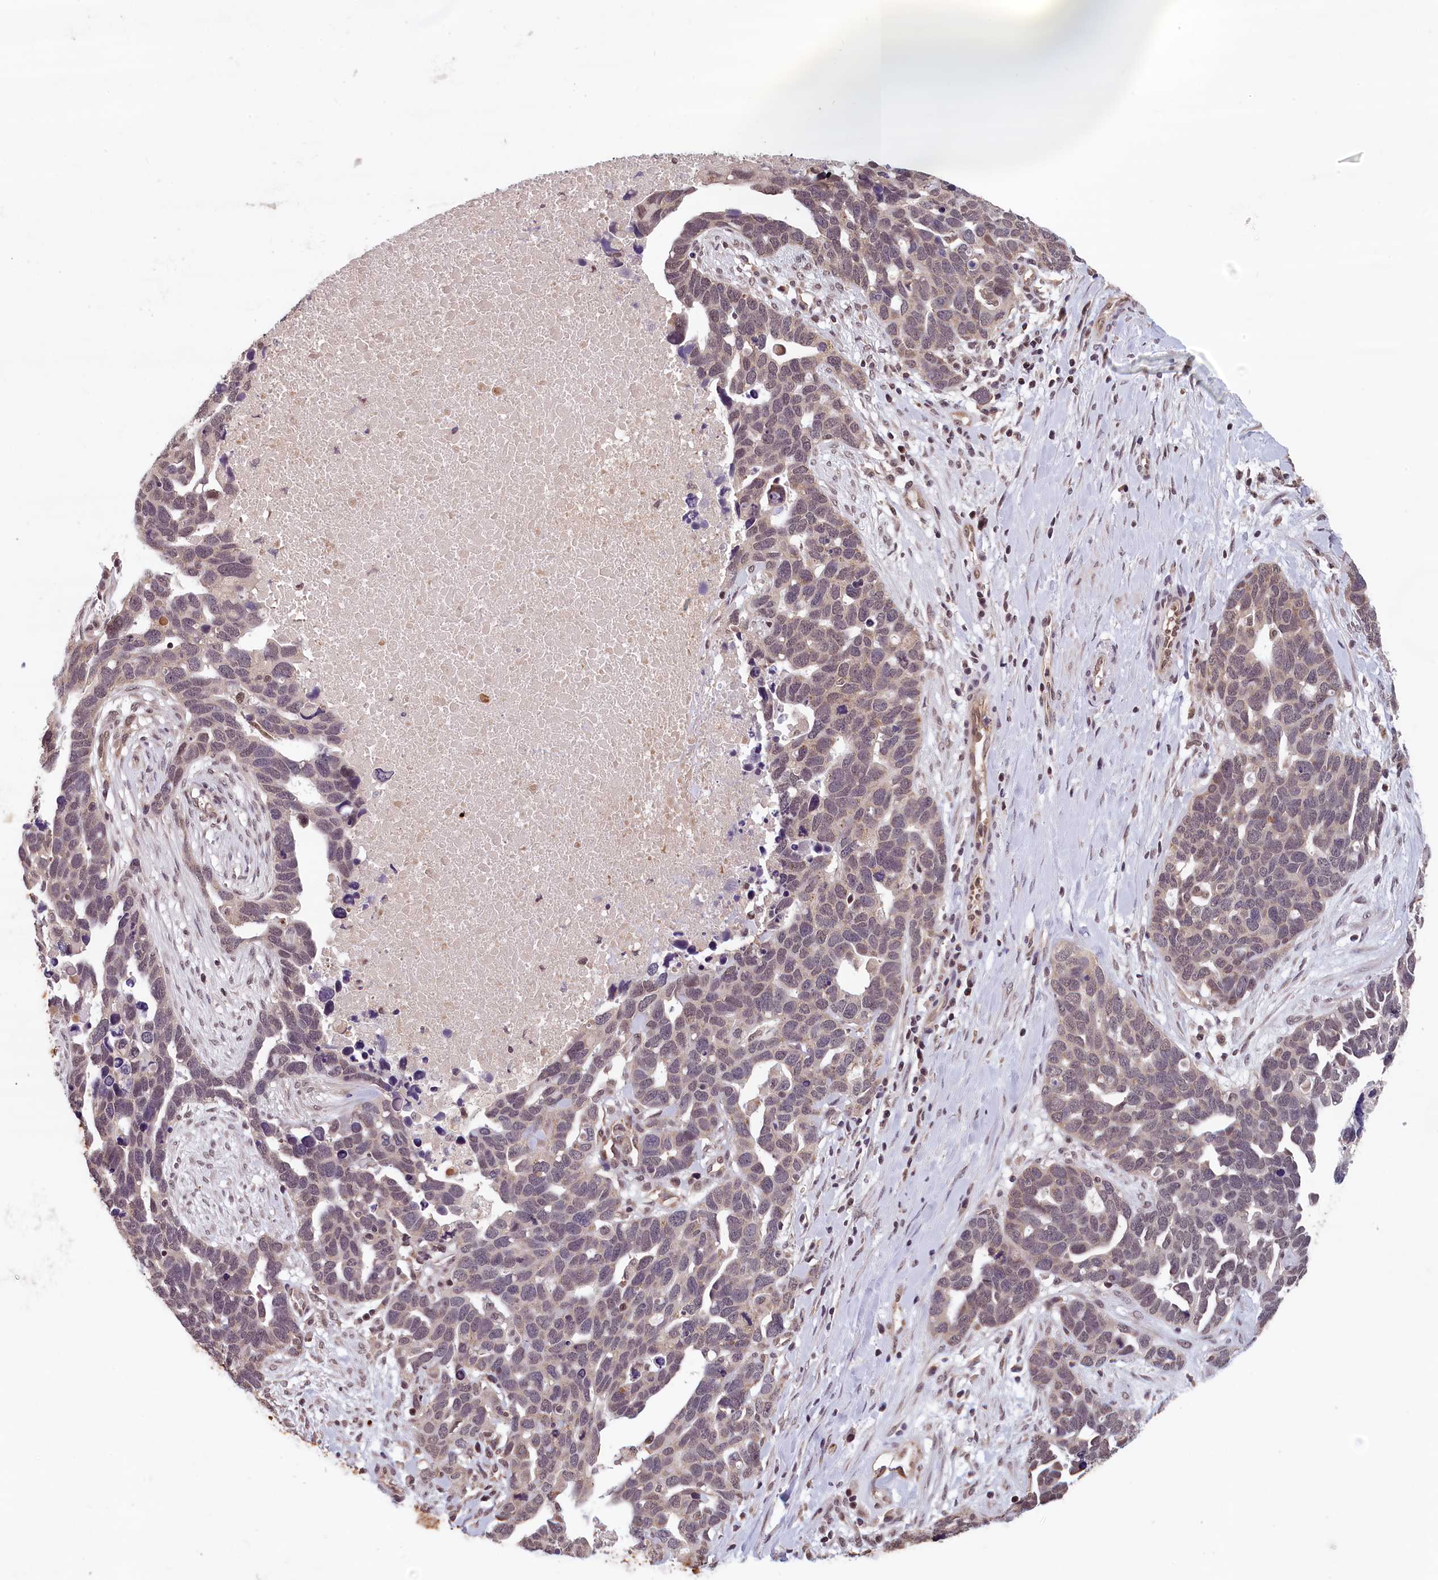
{"staining": {"intensity": "weak", "quantity": "25%-75%", "location": "nuclear"}, "tissue": "ovarian cancer", "cell_type": "Tumor cells", "image_type": "cancer", "snomed": [{"axis": "morphology", "description": "Cystadenocarcinoma, serous, NOS"}, {"axis": "topography", "description": "Ovary"}], "caption": "Immunohistochemical staining of ovarian cancer (serous cystadenocarcinoma) reveals low levels of weak nuclear staining in about 25%-75% of tumor cells.", "gene": "KCNK6", "patient": {"sex": "female", "age": 54}}